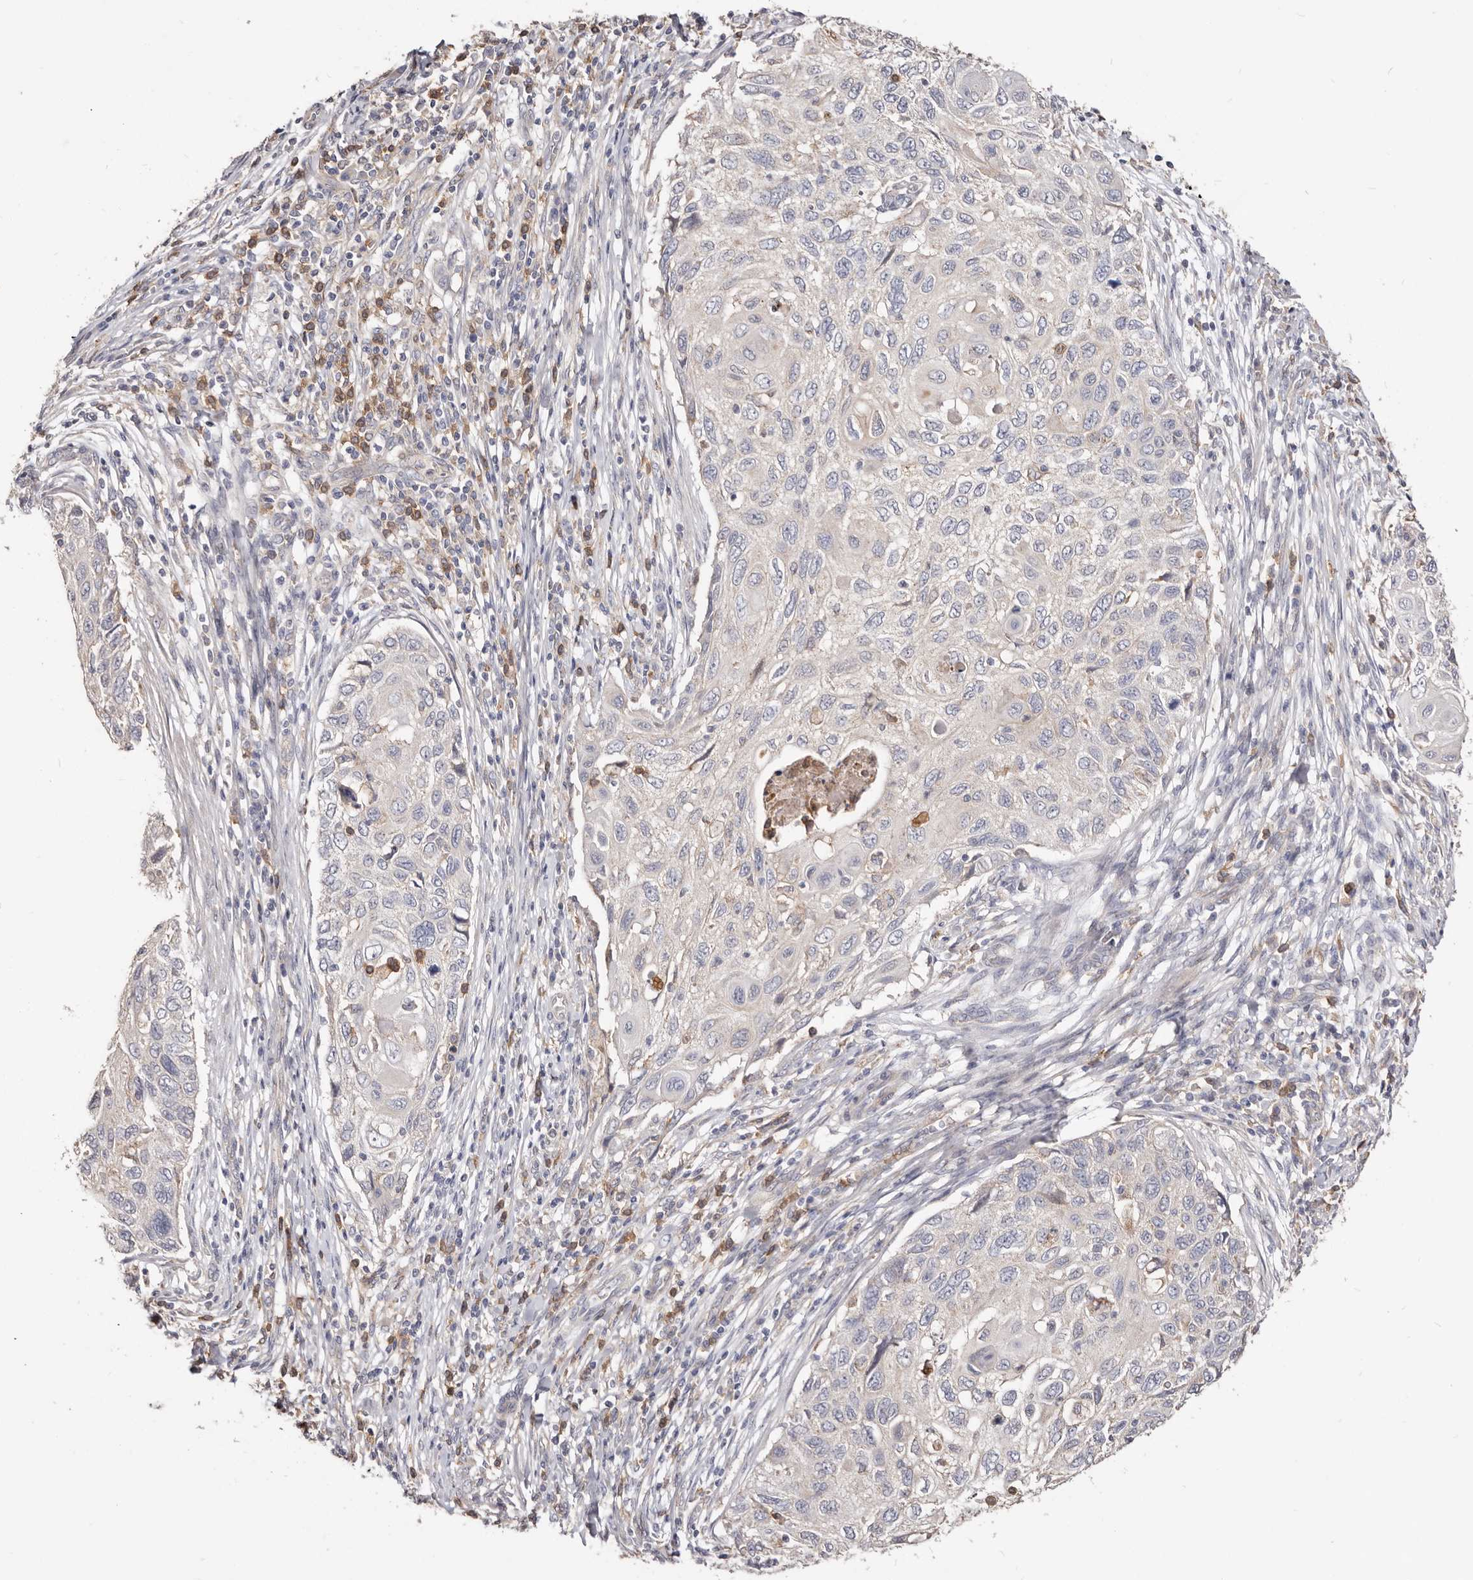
{"staining": {"intensity": "negative", "quantity": "none", "location": "none"}, "tissue": "cervical cancer", "cell_type": "Tumor cells", "image_type": "cancer", "snomed": [{"axis": "morphology", "description": "Squamous cell carcinoma, NOS"}, {"axis": "topography", "description": "Cervix"}], "caption": "The histopathology image exhibits no staining of tumor cells in cervical cancer. (DAB immunohistochemistry (IHC), high magnification).", "gene": "LRRC25", "patient": {"sex": "female", "age": 70}}